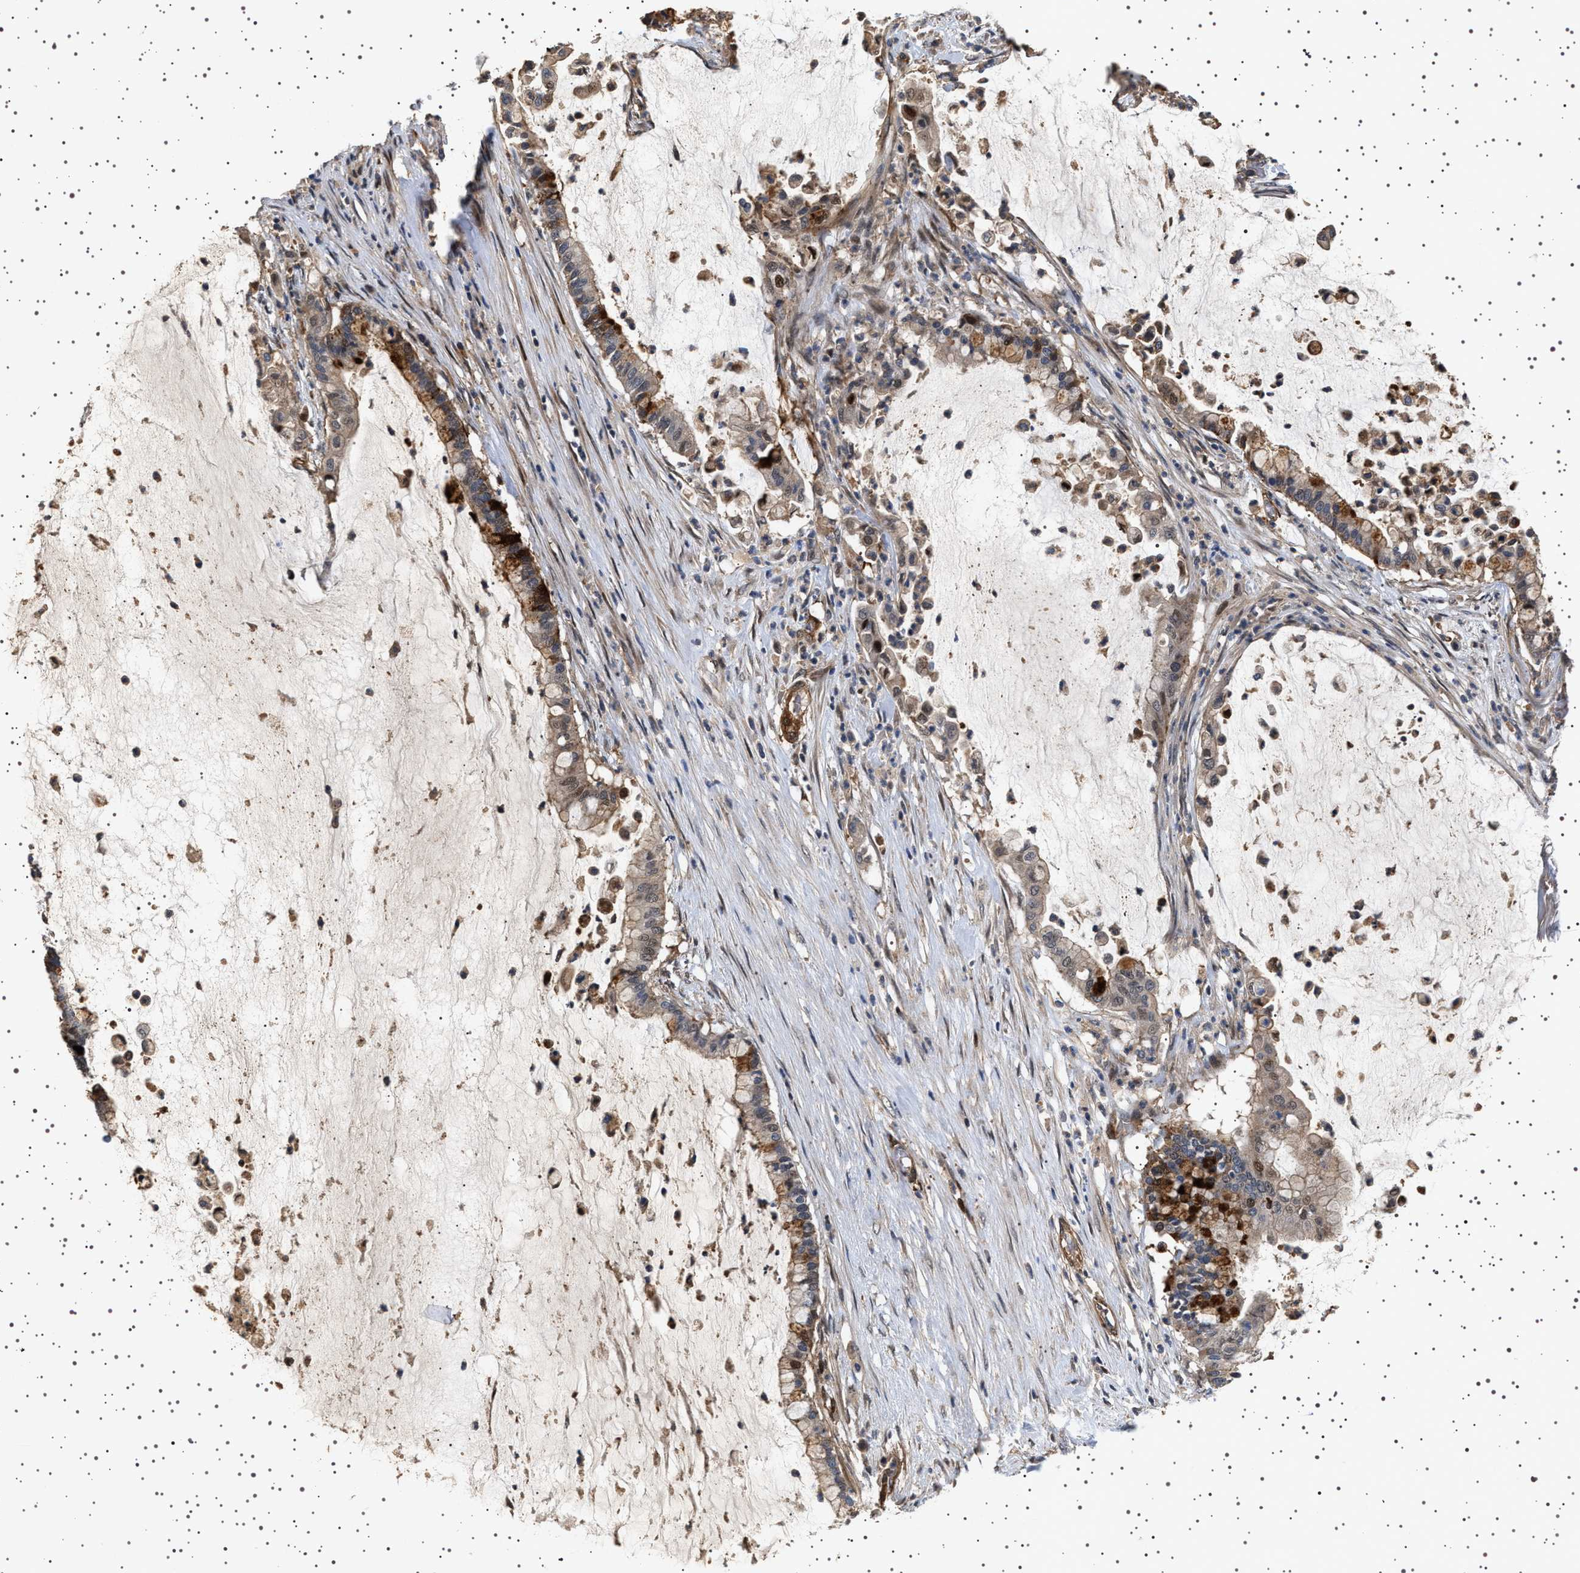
{"staining": {"intensity": "moderate", "quantity": ">75%", "location": "cytoplasmic/membranous"}, "tissue": "pancreatic cancer", "cell_type": "Tumor cells", "image_type": "cancer", "snomed": [{"axis": "morphology", "description": "Adenocarcinoma, NOS"}, {"axis": "topography", "description": "Pancreas"}], "caption": "The photomicrograph exhibits immunohistochemical staining of pancreatic cancer. There is moderate cytoplasmic/membranous staining is present in approximately >75% of tumor cells. Using DAB (brown) and hematoxylin (blue) stains, captured at high magnification using brightfield microscopy.", "gene": "GUCY1B1", "patient": {"sex": "male", "age": 41}}